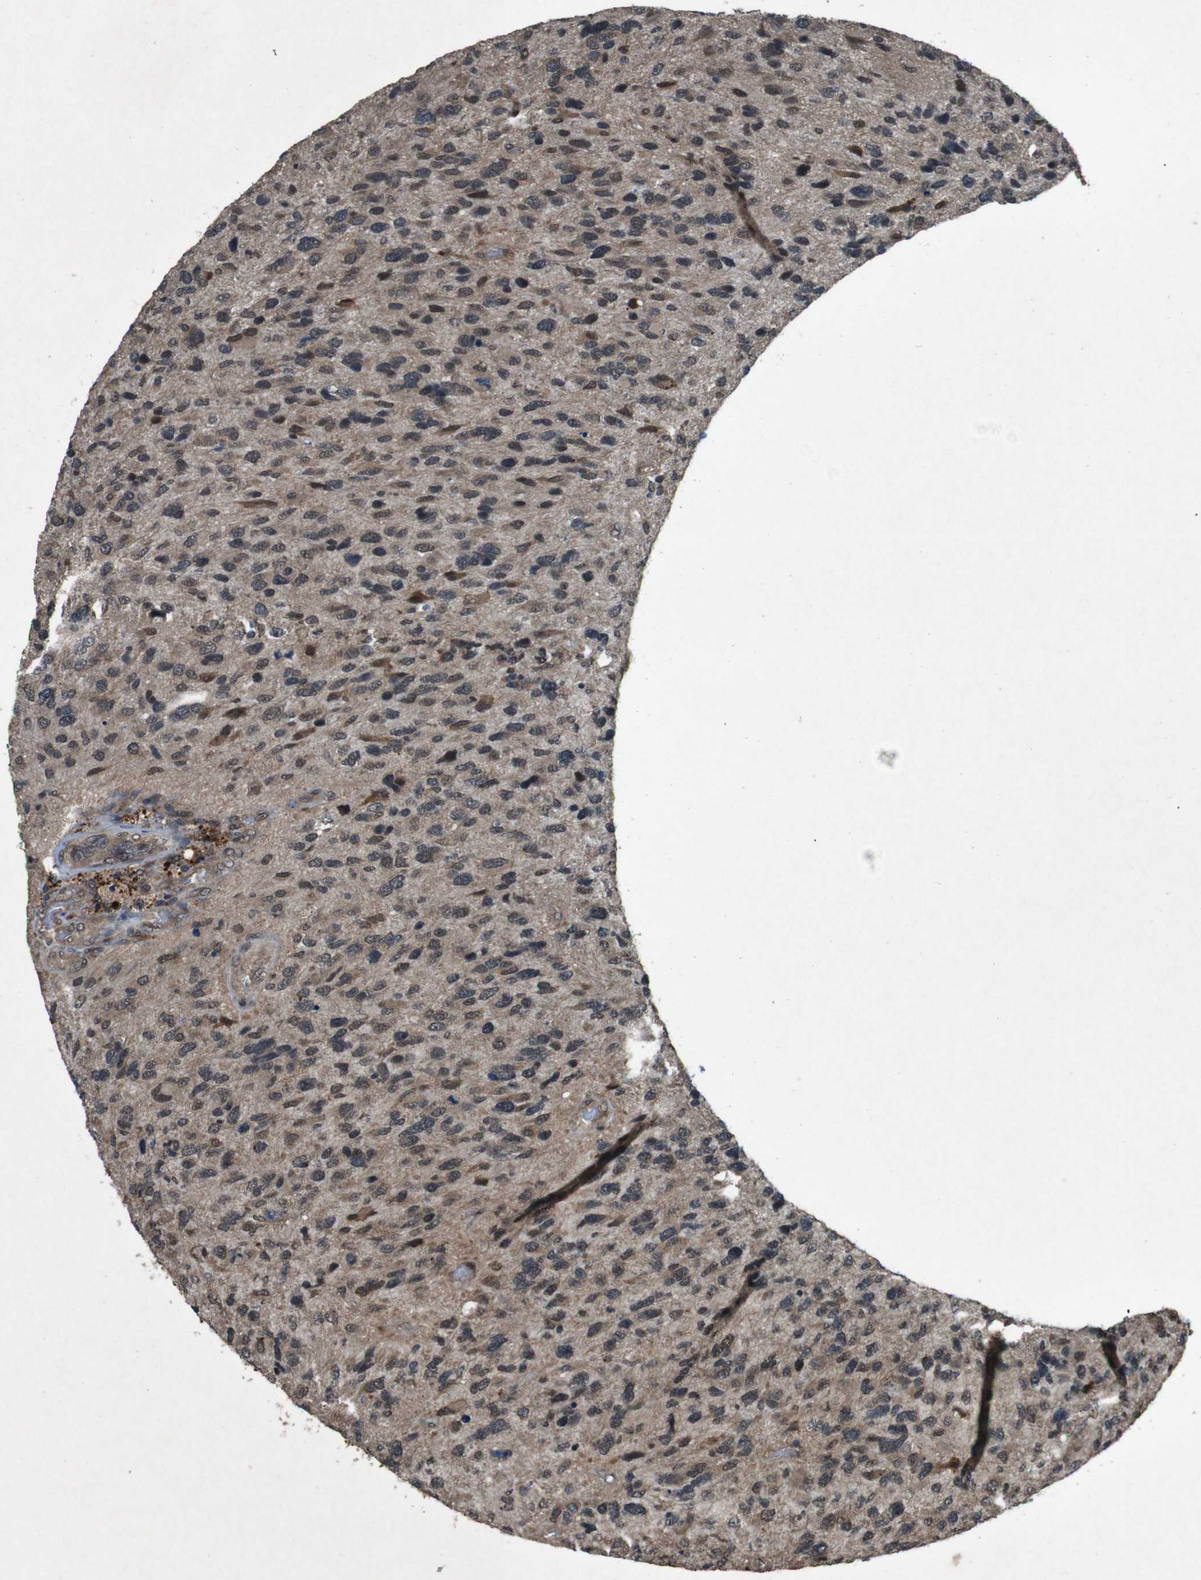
{"staining": {"intensity": "moderate", "quantity": "25%-75%", "location": "cytoplasmic/membranous"}, "tissue": "glioma", "cell_type": "Tumor cells", "image_type": "cancer", "snomed": [{"axis": "morphology", "description": "Glioma, malignant, High grade"}, {"axis": "topography", "description": "Brain"}], "caption": "Protein expression analysis of glioma displays moderate cytoplasmic/membranous positivity in approximately 25%-75% of tumor cells.", "gene": "SOCS1", "patient": {"sex": "female", "age": 58}}